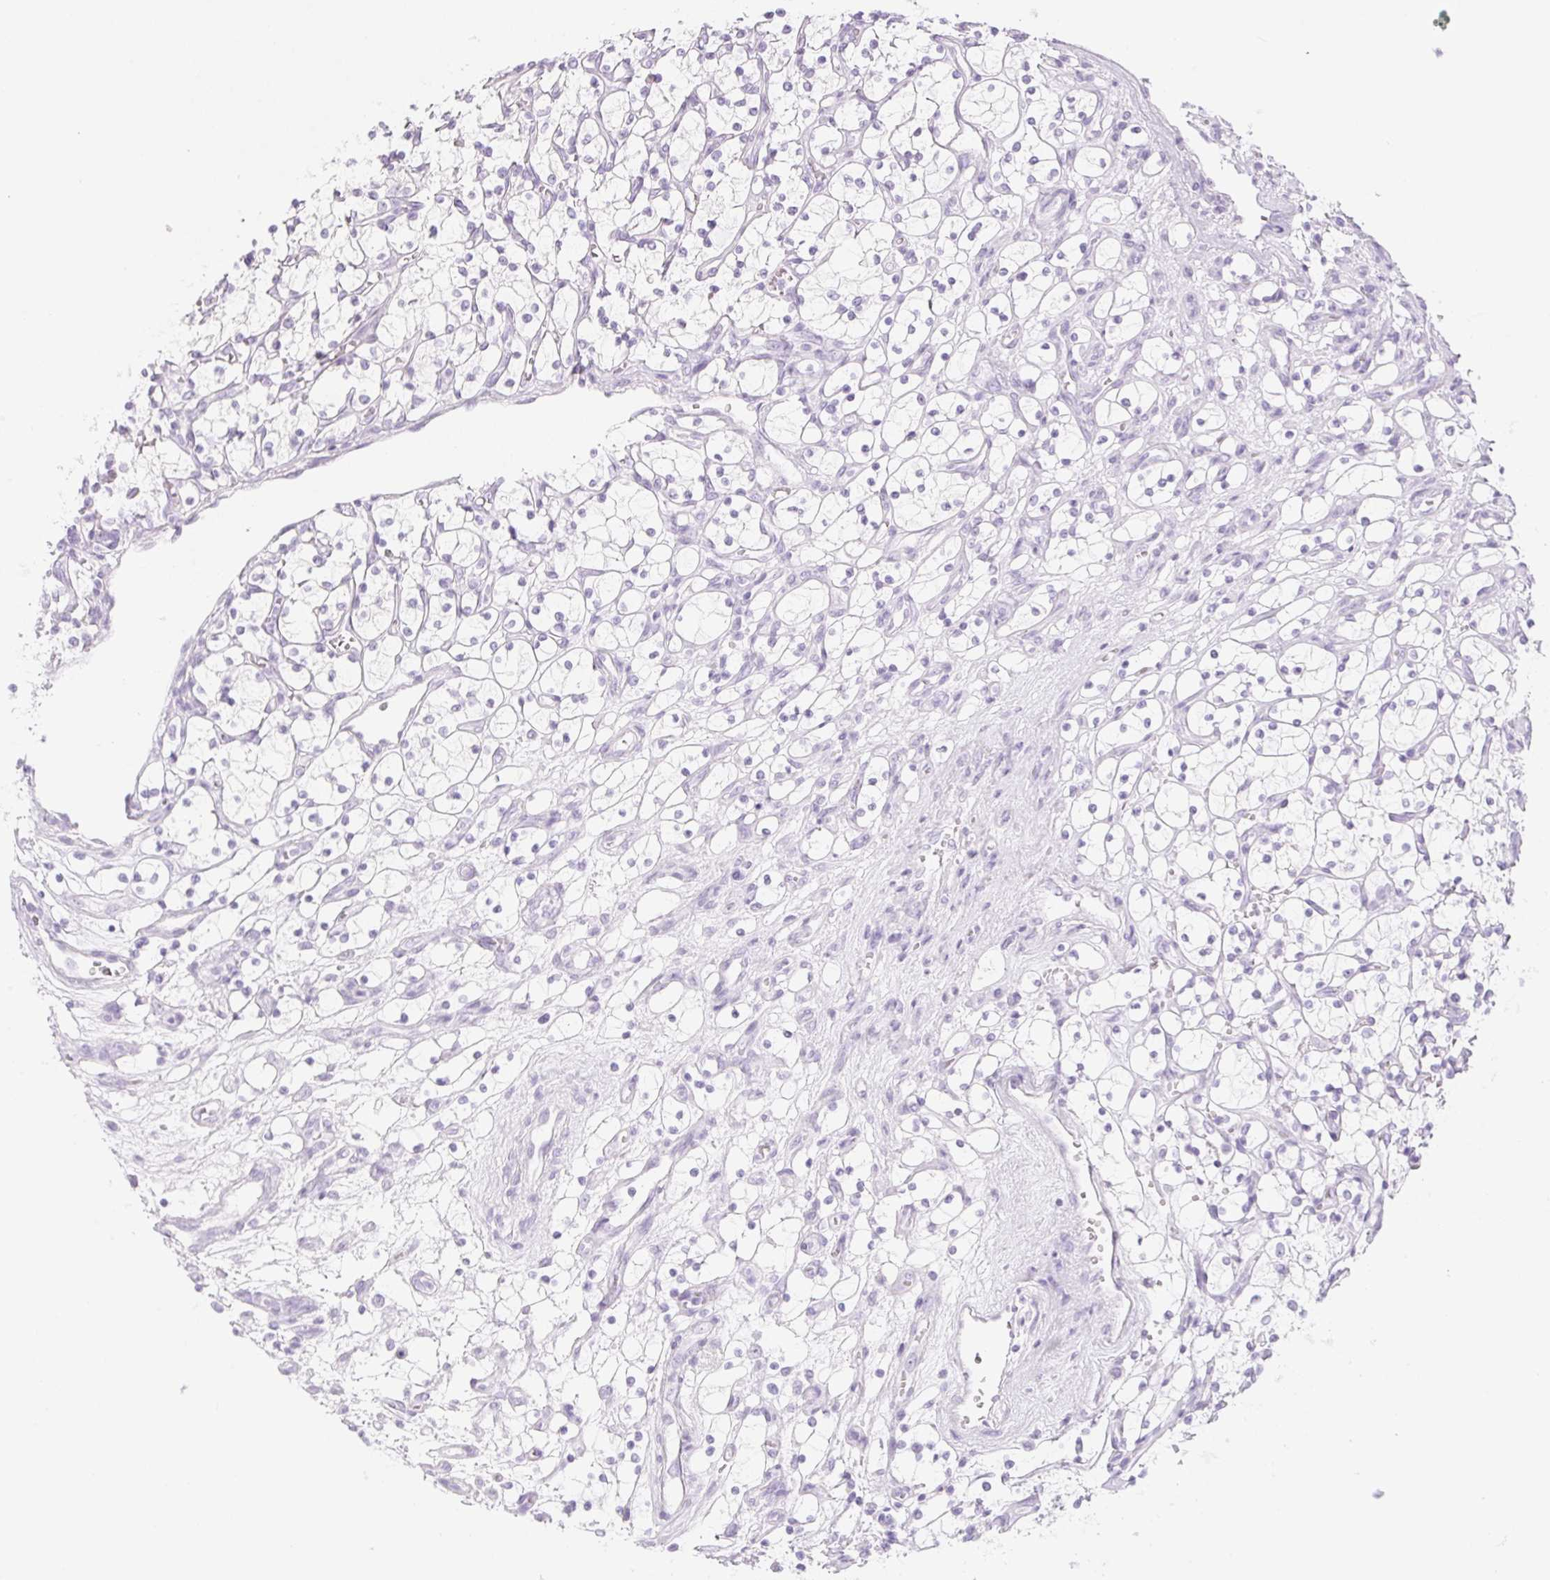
{"staining": {"intensity": "negative", "quantity": "none", "location": "none"}, "tissue": "renal cancer", "cell_type": "Tumor cells", "image_type": "cancer", "snomed": [{"axis": "morphology", "description": "Adenocarcinoma, NOS"}, {"axis": "topography", "description": "Kidney"}], "caption": "Renal cancer (adenocarcinoma) was stained to show a protein in brown. There is no significant expression in tumor cells.", "gene": "SPRR3", "patient": {"sex": "female", "age": 69}}